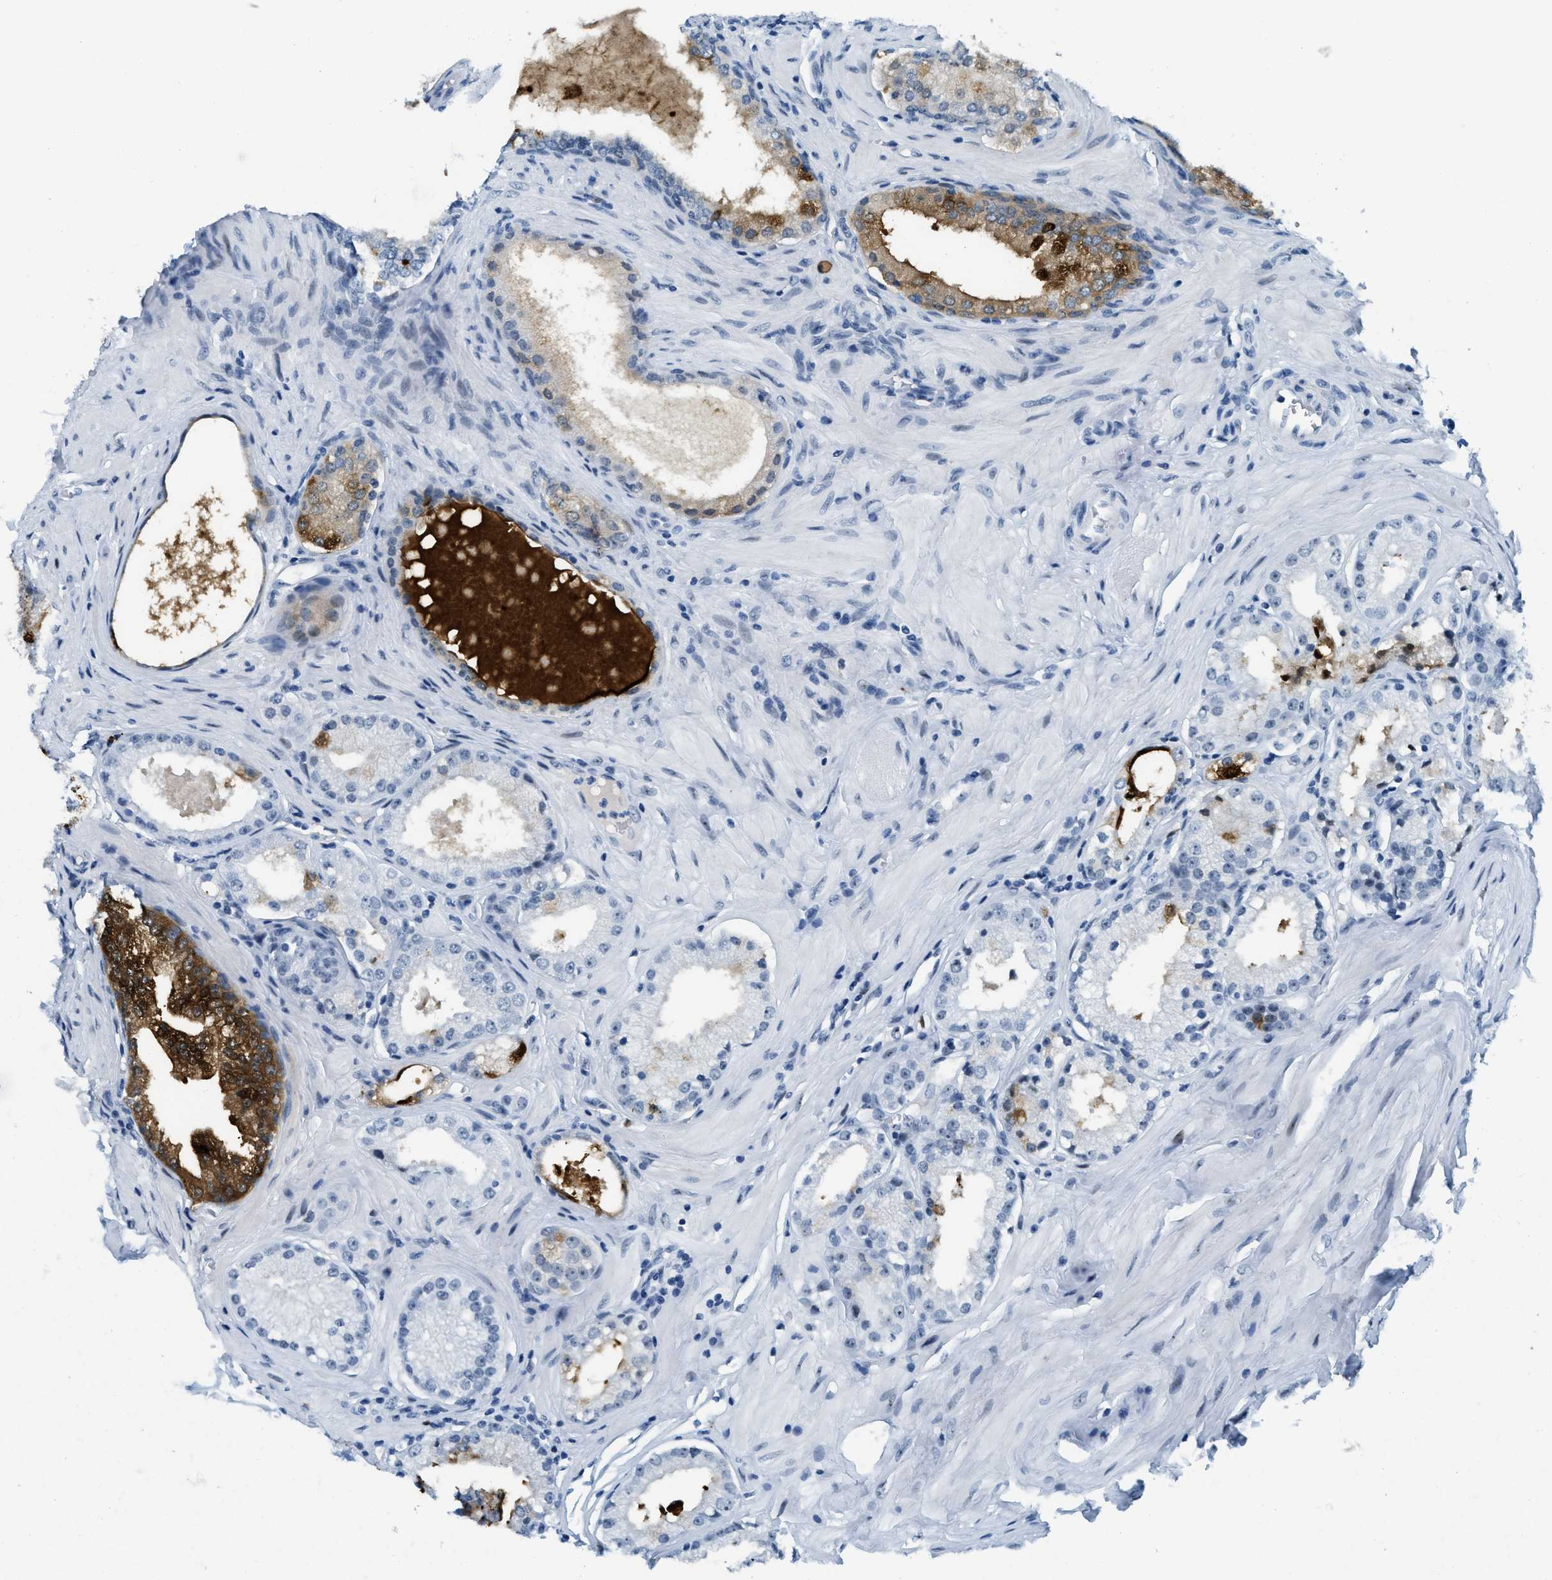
{"staining": {"intensity": "strong", "quantity": "25%-75%", "location": "cytoplasmic/membranous"}, "tissue": "prostate cancer", "cell_type": "Tumor cells", "image_type": "cancer", "snomed": [{"axis": "morphology", "description": "Adenocarcinoma, Low grade"}, {"axis": "topography", "description": "Prostate"}], "caption": "This is a histology image of immunohistochemistry (IHC) staining of prostate low-grade adenocarcinoma, which shows strong positivity in the cytoplasmic/membranous of tumor cells.", "gene": "PLA2G2A", "patient": {"sex": "male", "age": 57}}